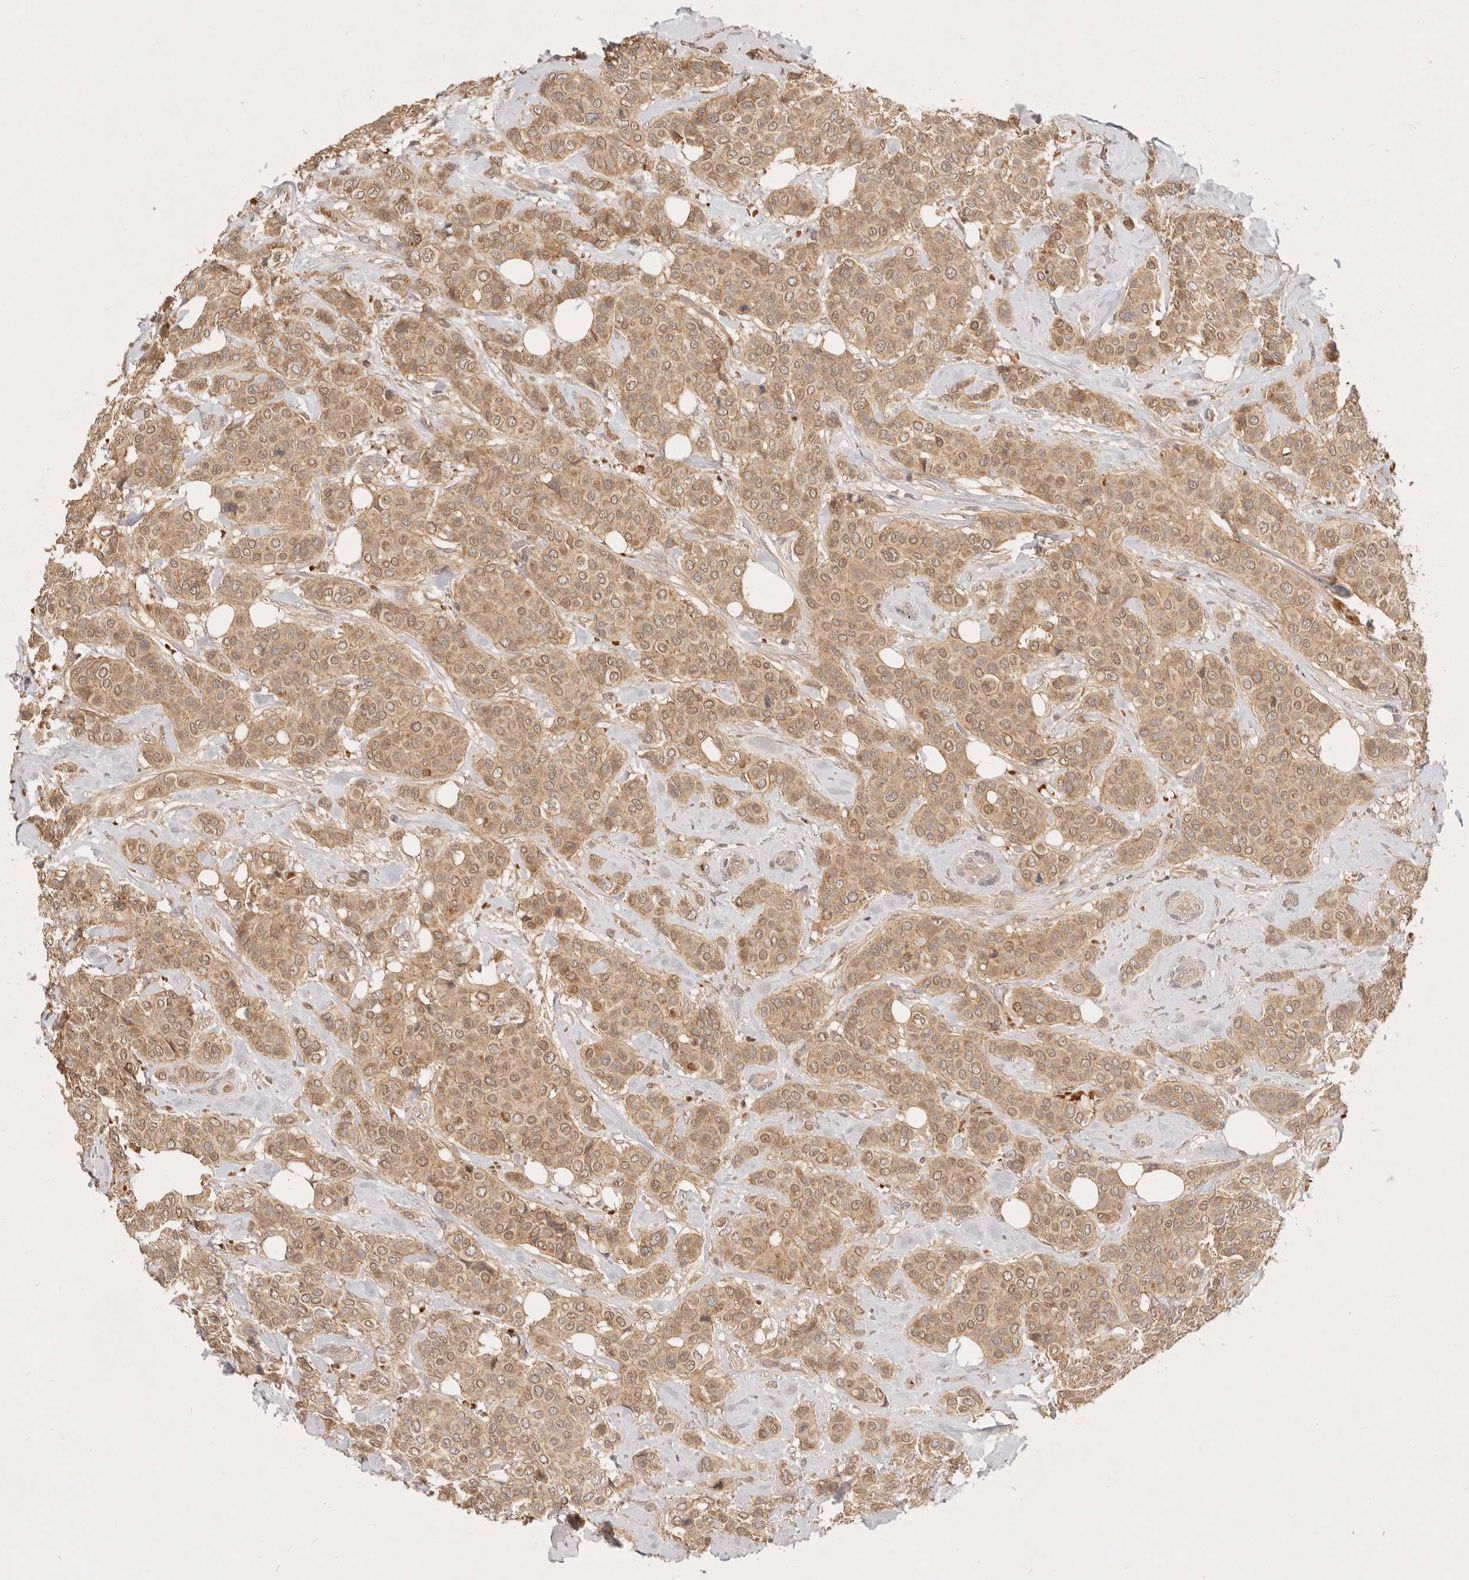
{"staining": {"intensity": "moderate", "quantity": ">75%", "location": "cytoplasmic/membranous"}, "tissue": "breast cancer", "cell_type": "Tumor cells", "image_type": "cancer", "snomed": [{"axis": "morphology", "description": "Lobular carcinoma"}, {"axis": "topography", "description": "Breast"}], "caption": "There is medium levels of moderate cytoplasmic/membranous positivity in tumor cells of breast cancer, as demonstrated by immunohistochemical staining (brown color).", "gene": "FREM2", "patient": {"sex": "female", "age": 51}}